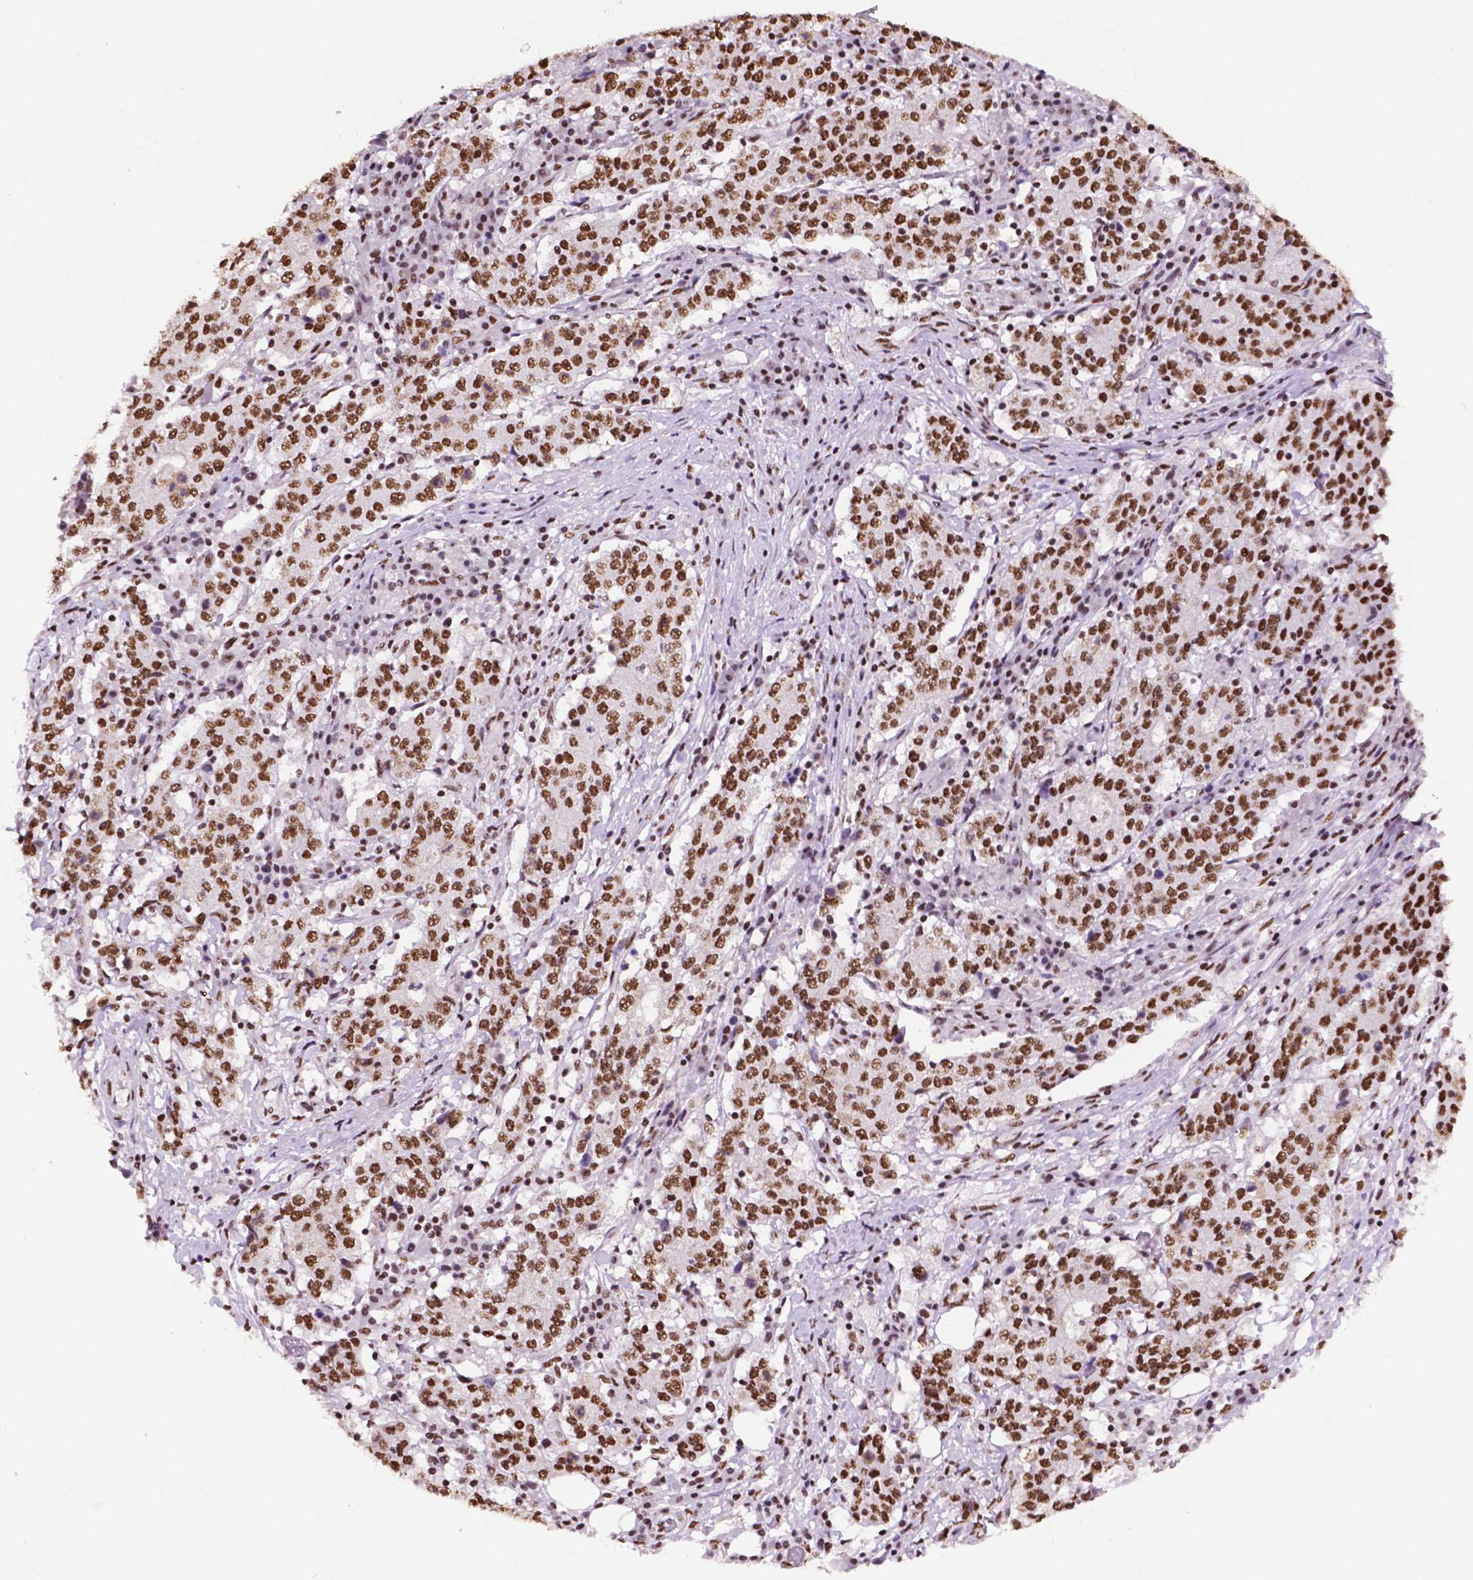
{"staining": {"intensity": "strong", "quantity": ">75%", "location": "nuclear"}, "tissue": "stomach cancer", "cell_type": "Tumor cells", "image_type": "cancer", "snomed": [{"axis": "morphology", "description": "Adenocarcinoma, NOS"}, {"axis": "topography", "description": "Stomach"}], "caption": "Approximately >75% of tumor cells in human adenocarcinoma (stomach) show strong nuclear protein positivity as visualized by brown immunohistochemical staining.", "gene": "CCAR2", "patient": {"sex": "male", "age": 59}}